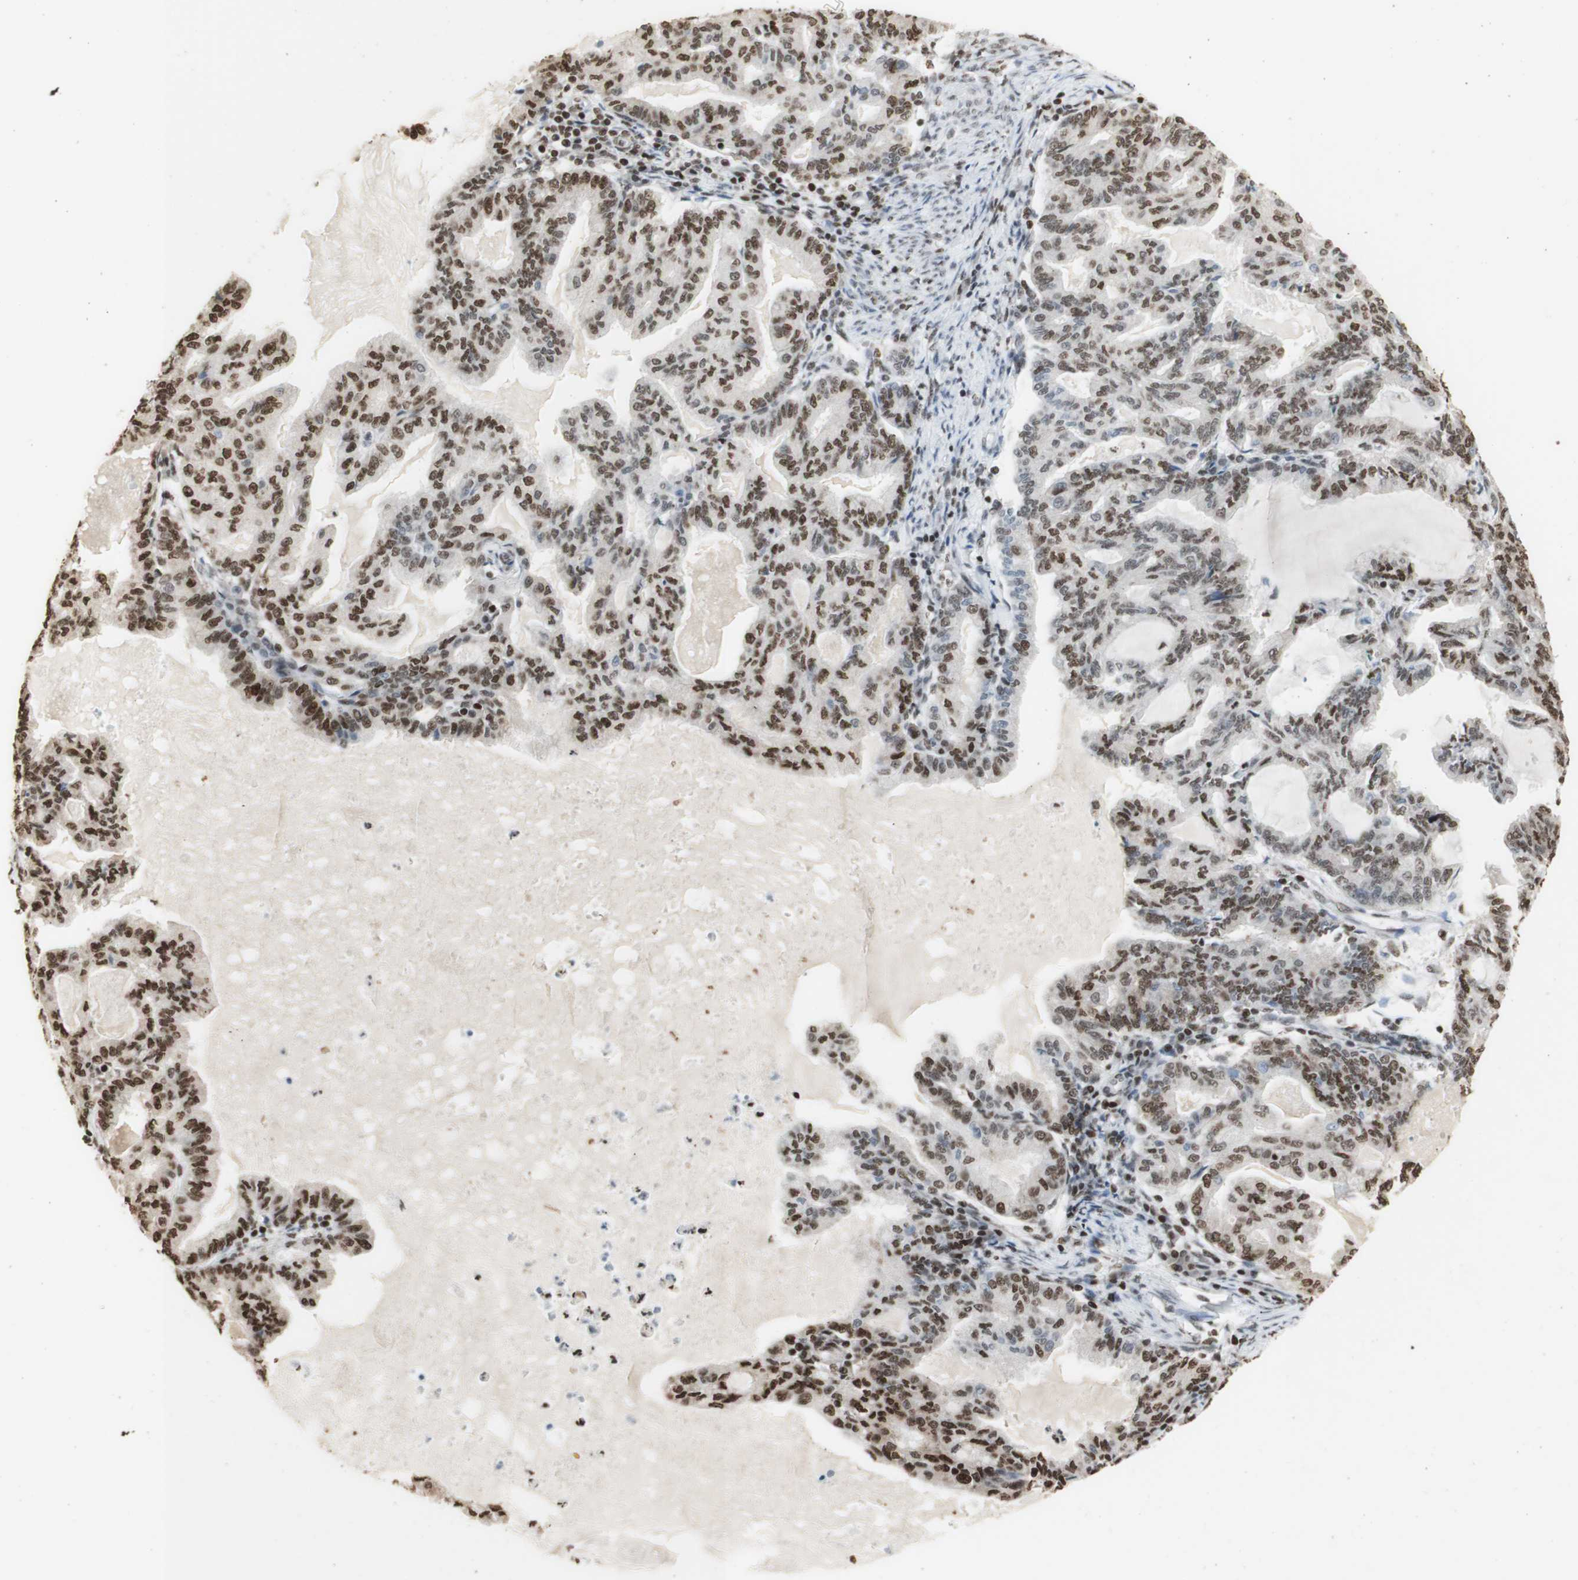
{"staining": {"intensity": "strong", "quantity": ">75%", "location": "nuclear"}, "tissue": "endometrial cancer", "cell_type": "Tumor cells", "image_type": "cancer", "snomed": [{"axis": "morphology", "description": "Adenocarcinoma, NOS"}, {"axis": "topography", "description": "Endometrium"}], "caption": "Immunohistochemical staining of human endometrial cancer (adenocarcinoma) reveals high levels of strong nuclear positivity in approximately >75% of tumor cells.", "gene": "HNRNPA2B1", "patient": {"sex": "female", "age": 86}}